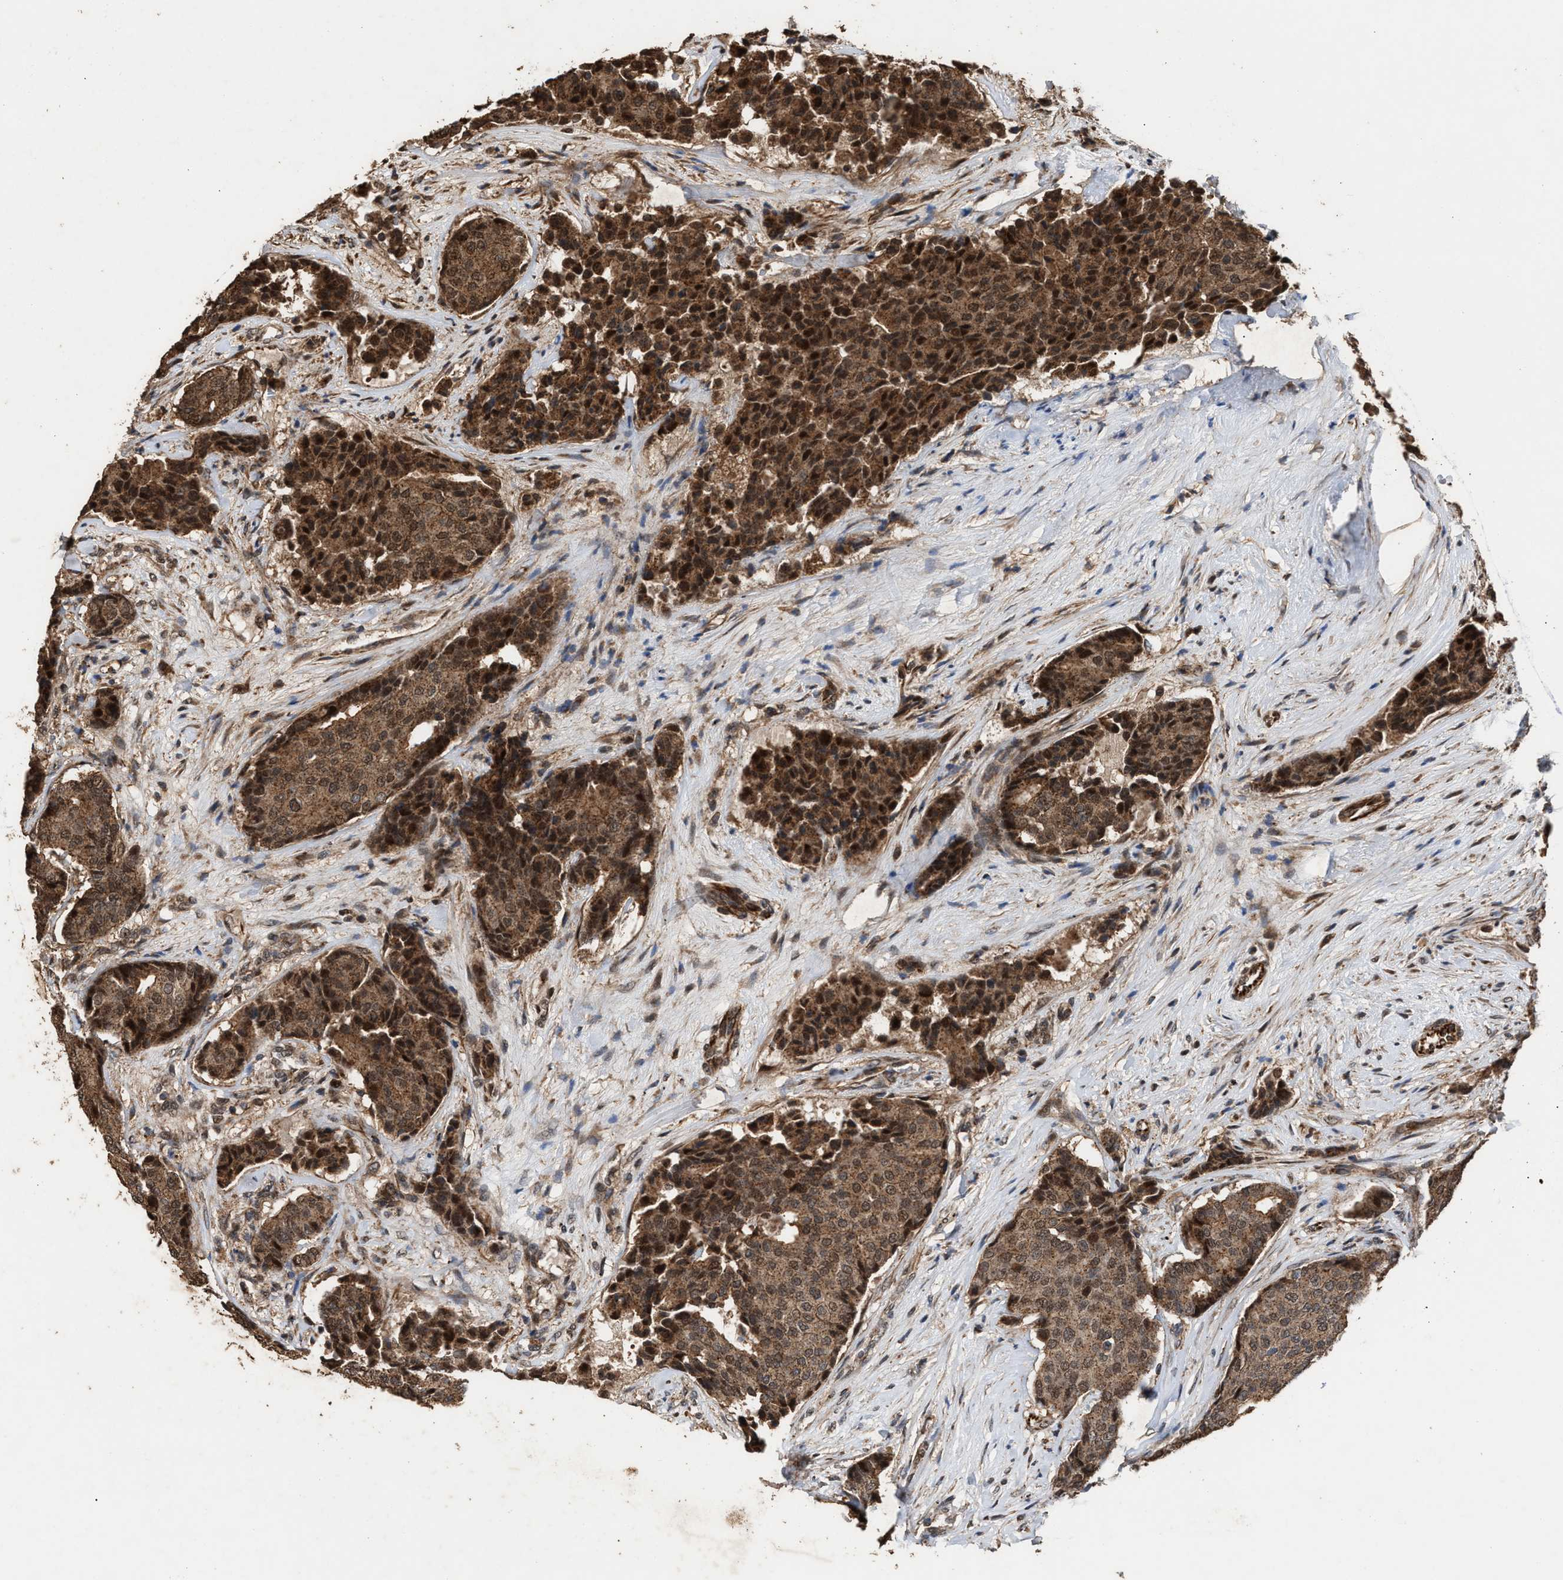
{"staining": {"intensity": "strong", "quantity": ">75%", "location": "cytoplasmic/membranous"}, "tissue": "breast cancer", "cell_type": "Tumor cells", "image_type": "cancer", "snomed": [{"axis": "morphology", "description": "Duct carcinoma"}, {"axis": "topography", "description": "Breast"}], "caption": "DAB immunohistochemical staining of breast cancer (intraductal carcinoma) reveals strong cytoplasmic/membranous protein positivity in about >75% of tumor cells. The staining is performed using DAB (3,3'-diaminobenzidine) brown chromogen to label protein expression. The nuclei are counter-stained blue using hematoxylin.", "gene": "ZNHIT6", "patient": {"sex": "female", "age": 75}}